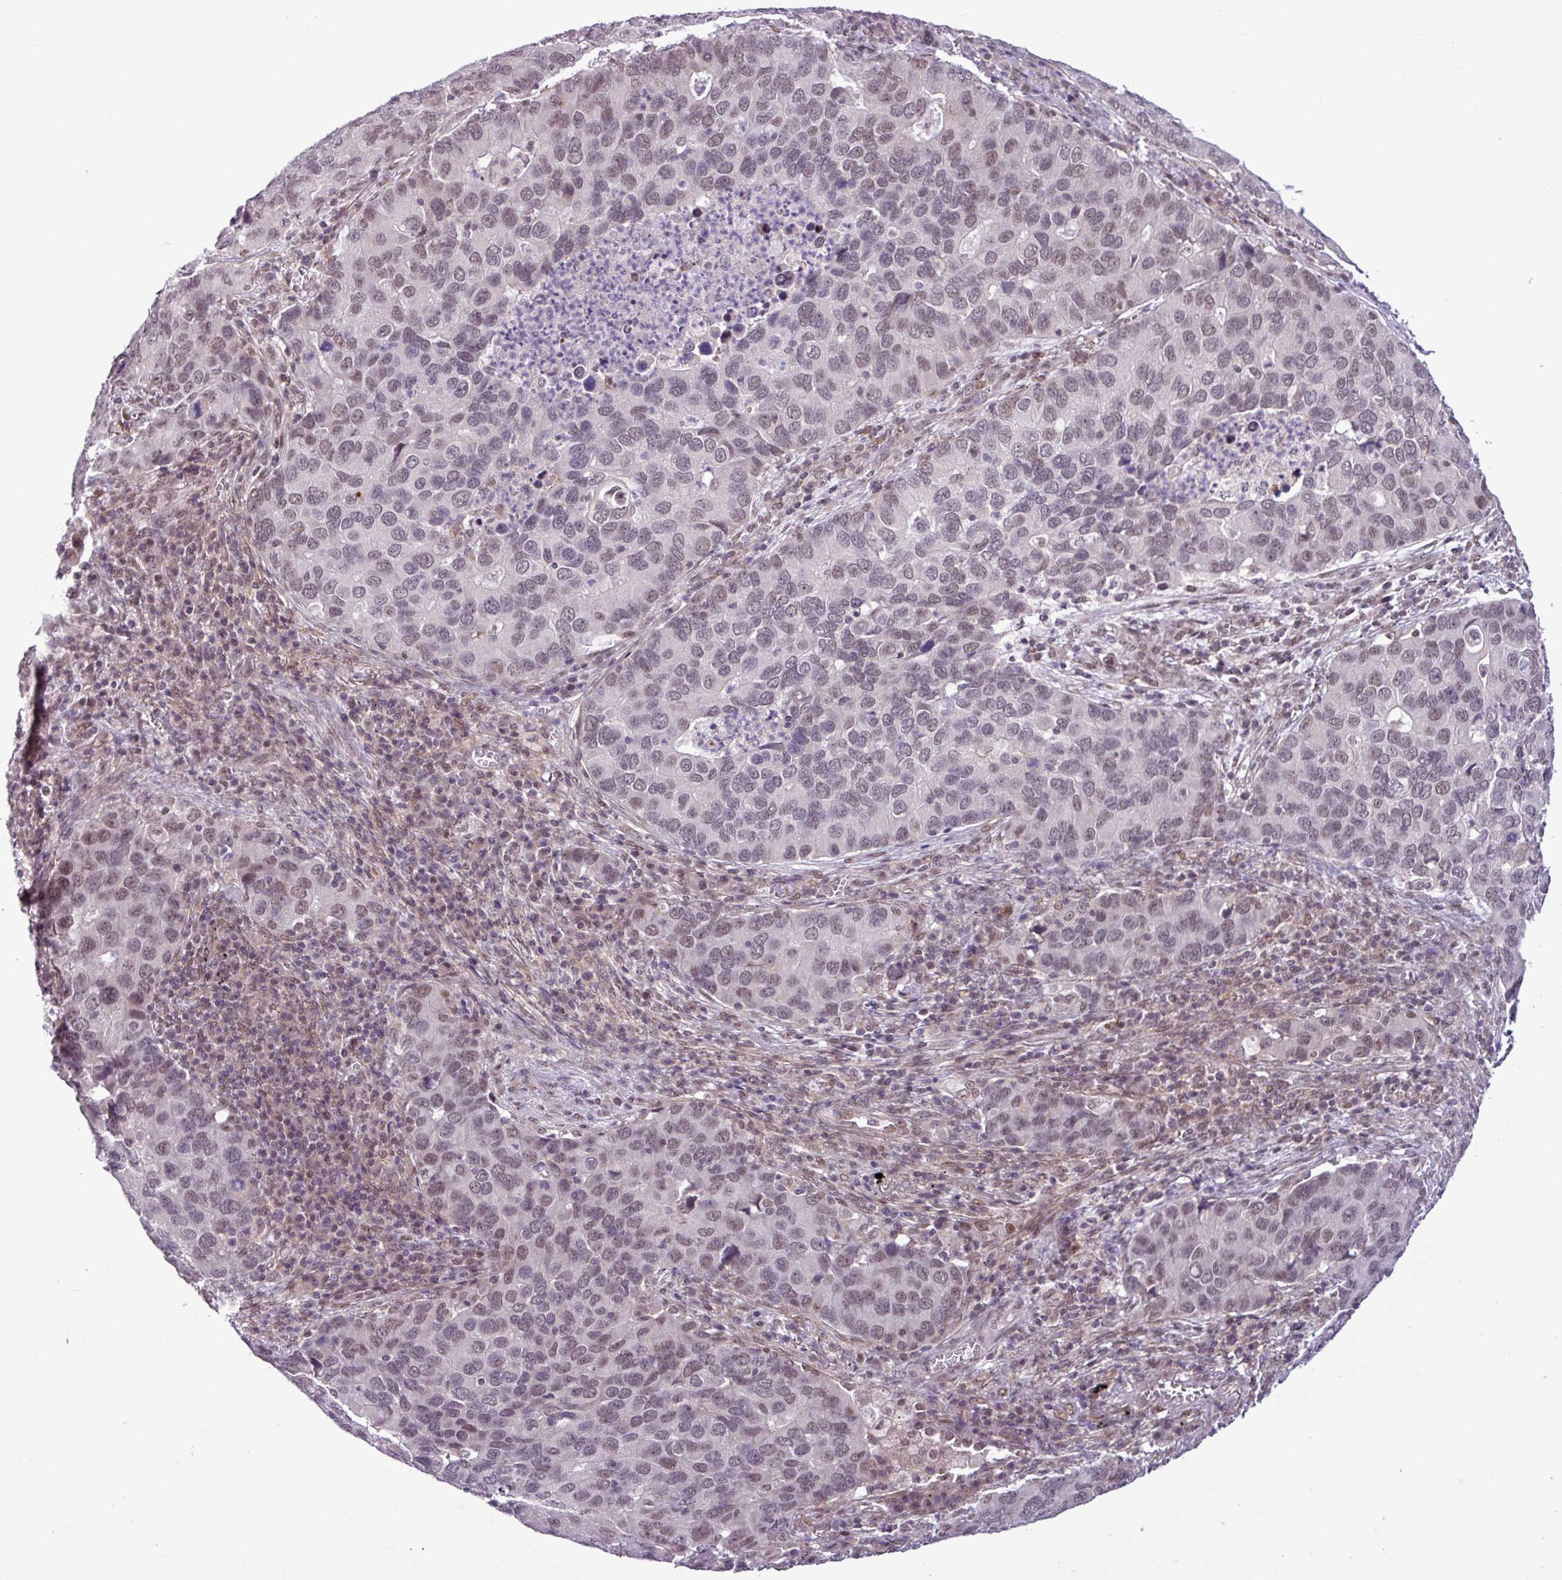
{"staining": {"intensity": "moderate", "quantity": "<25%", "location": "nuclear"}, "tissue": "lung cancer", "cell_type": "Tumor cells", "image_type": "cancer", "snomed": [{"axis": "morphology", "description": "Aneuploidy"}, {"axis": "morphology", "description": "Adenocarcinoma, NOS"}, {"axis": "topography", "description": "Lymph node"}, {"axis": "topography", "description": "Lung"}], "caption": "Immunohistochemical staining of human adenocarcinoma (lung) displays low levels of moderate nuclear protein positivity in approximately <25% of tumor cells.", "gene": "NOTCH2", "patient": {"sex": "female", "age": 74}}